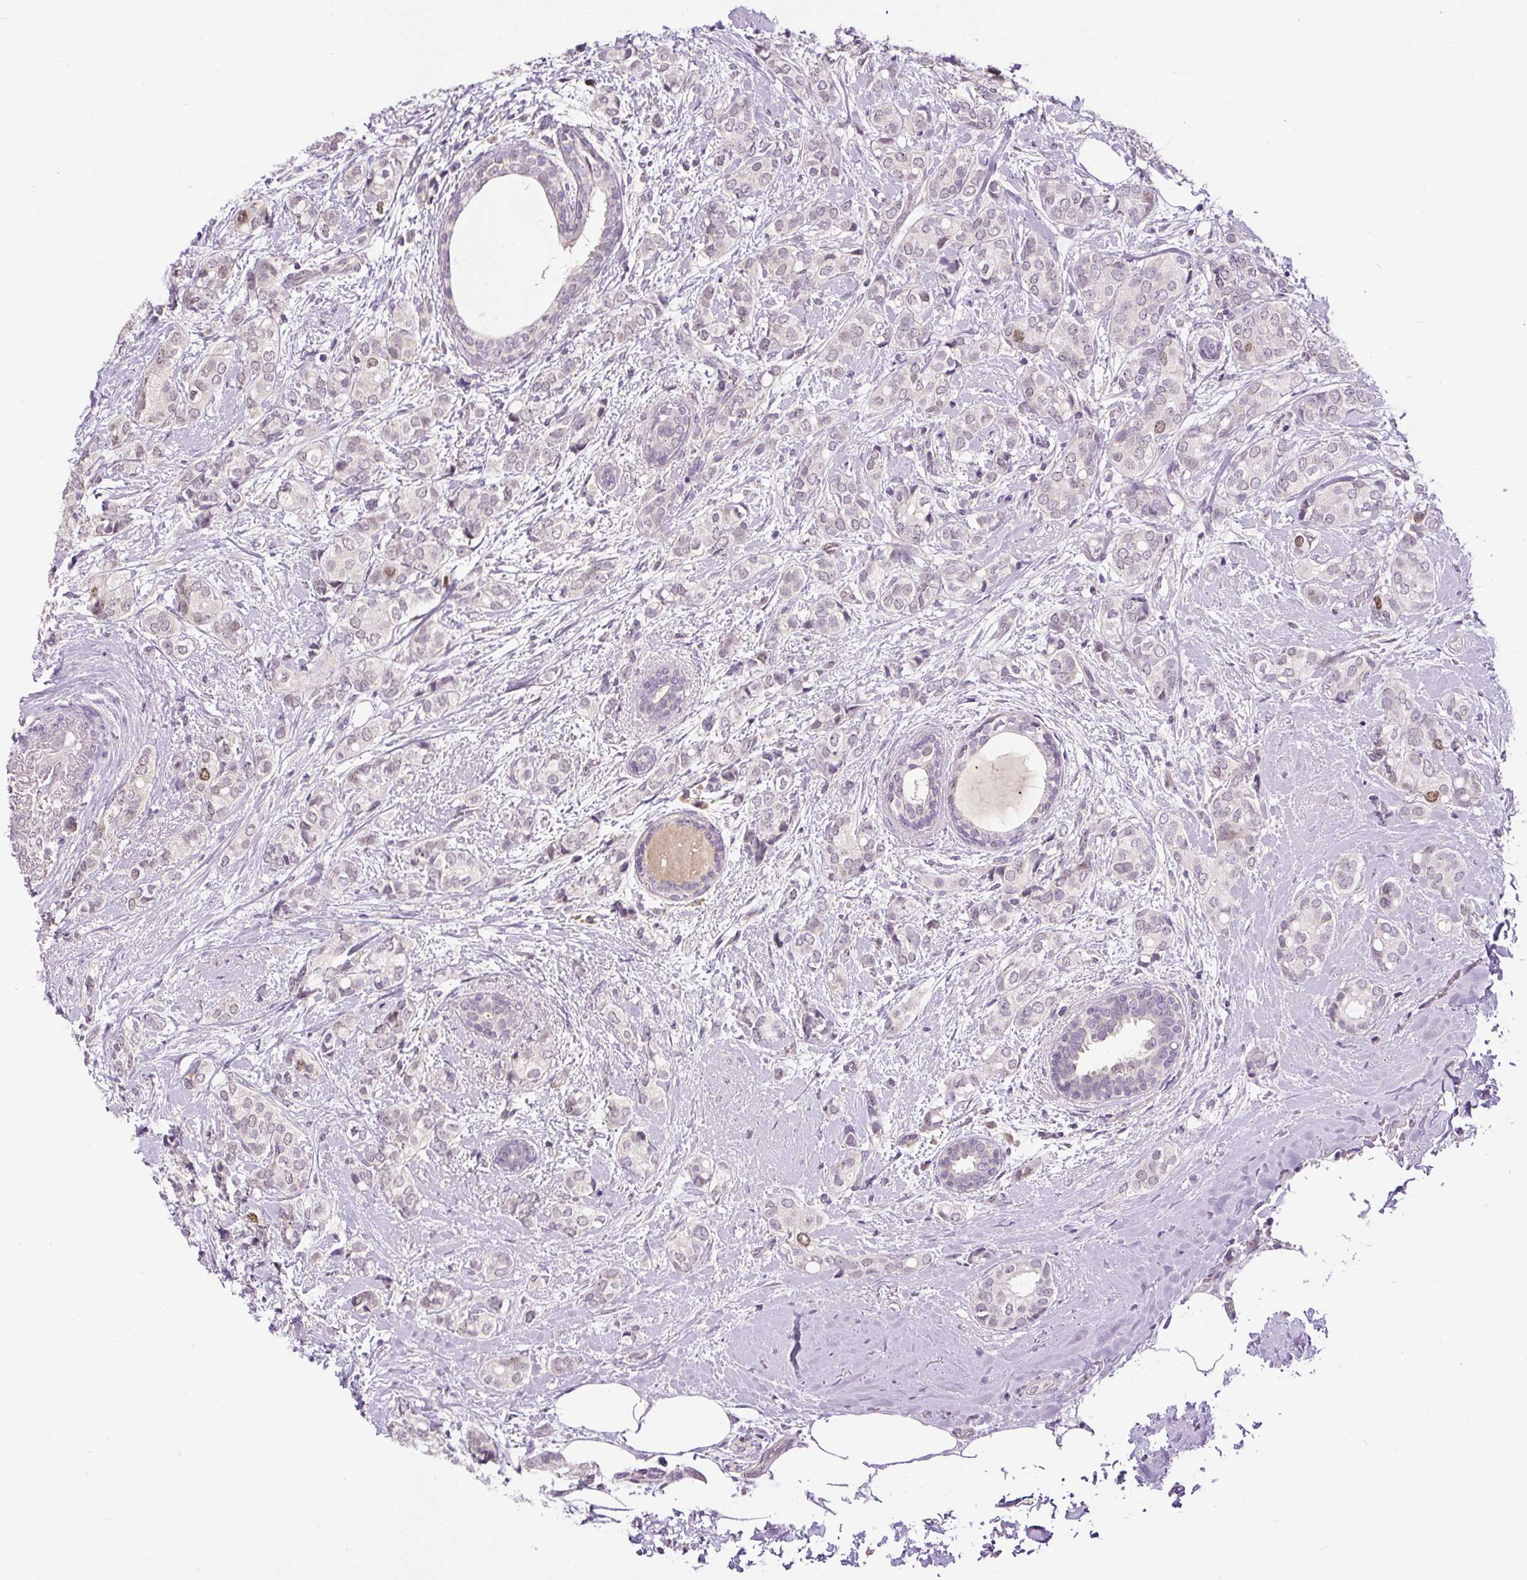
{"staining": {"intensity": "moderate", "quantity": "<25%", "location": "nuclear"}, "tissue": "breast cancer", "cell_type": "Tumor cells", "image_type": "cancer", "snomed": [{"axis": "morphology", "description": "Duct carcinoma"}, {"axis": "topography", "description": "Breast"}], "caption": "Breast cancer stained with DAB IHC reveals low levels of moderate nuclear expression in about <25% of tumor cells.", "gene": "RACGAP1", "patient": {"sex": "female", "age": 73}}